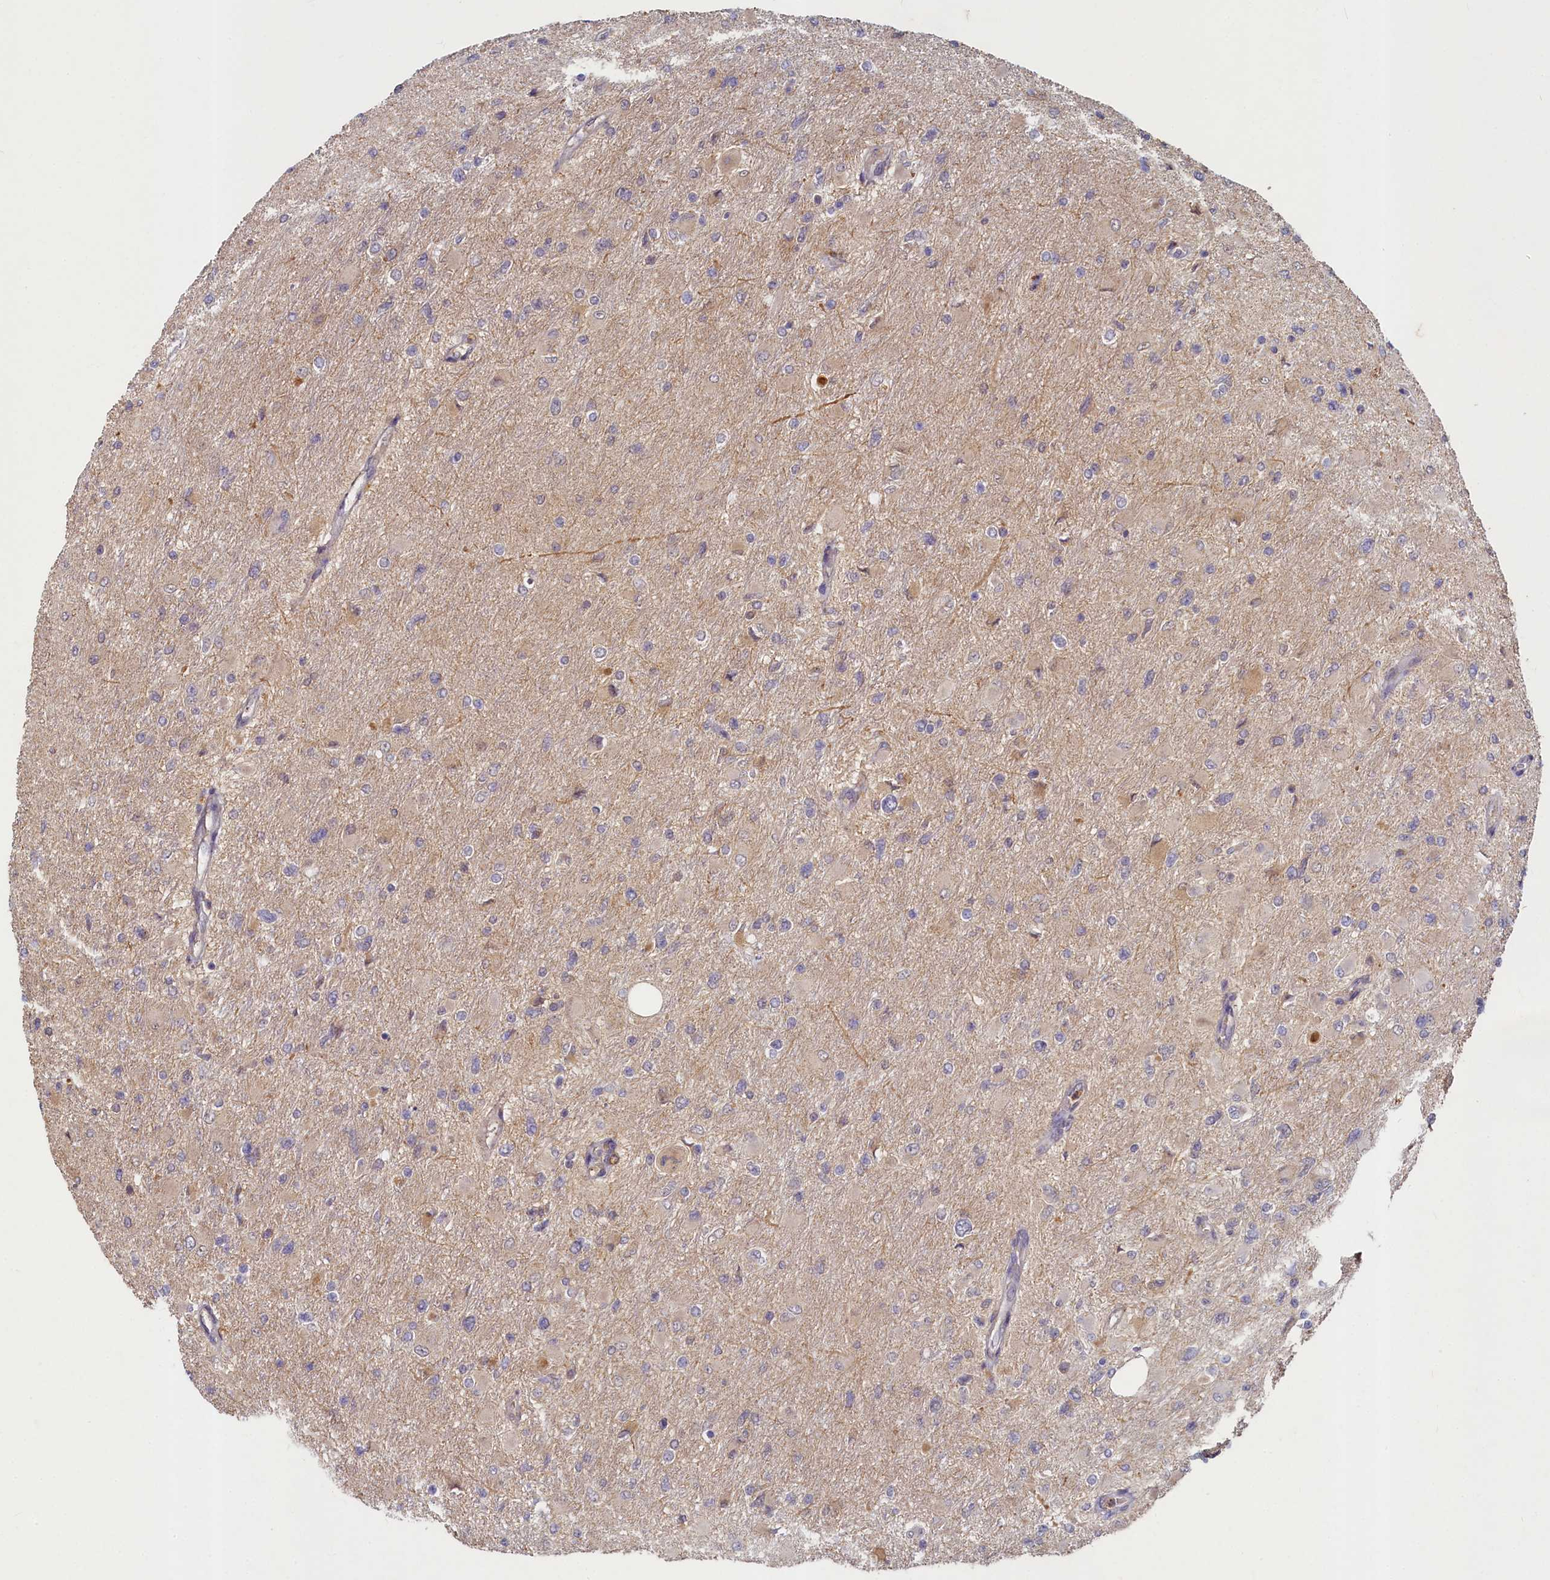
{"staining": {"intensity": "negative", "quantity": "none", "location": "none"}, "tissue": "glioma", "cell_type": "Tumor cells", "image_type": "cancer", "snomed": [{"axis": "morphology", "description": "Glioma, malignant, High grade"}, {"axis": "topography", "description": "Cerebral cortex"}], "caption": "Immunohistochemistry of human malignant high-grade glioma demonstrates no expression in tumor cells. Brightfield microscopy of immunohistochemistry (IHC) stained with DAB (3,3'-diaminobenzidine) (brown) and hematoxylin (blue), captured at high magnification.", "gene": "HERC3", "patient": {"sex": "female", "age": 36}}